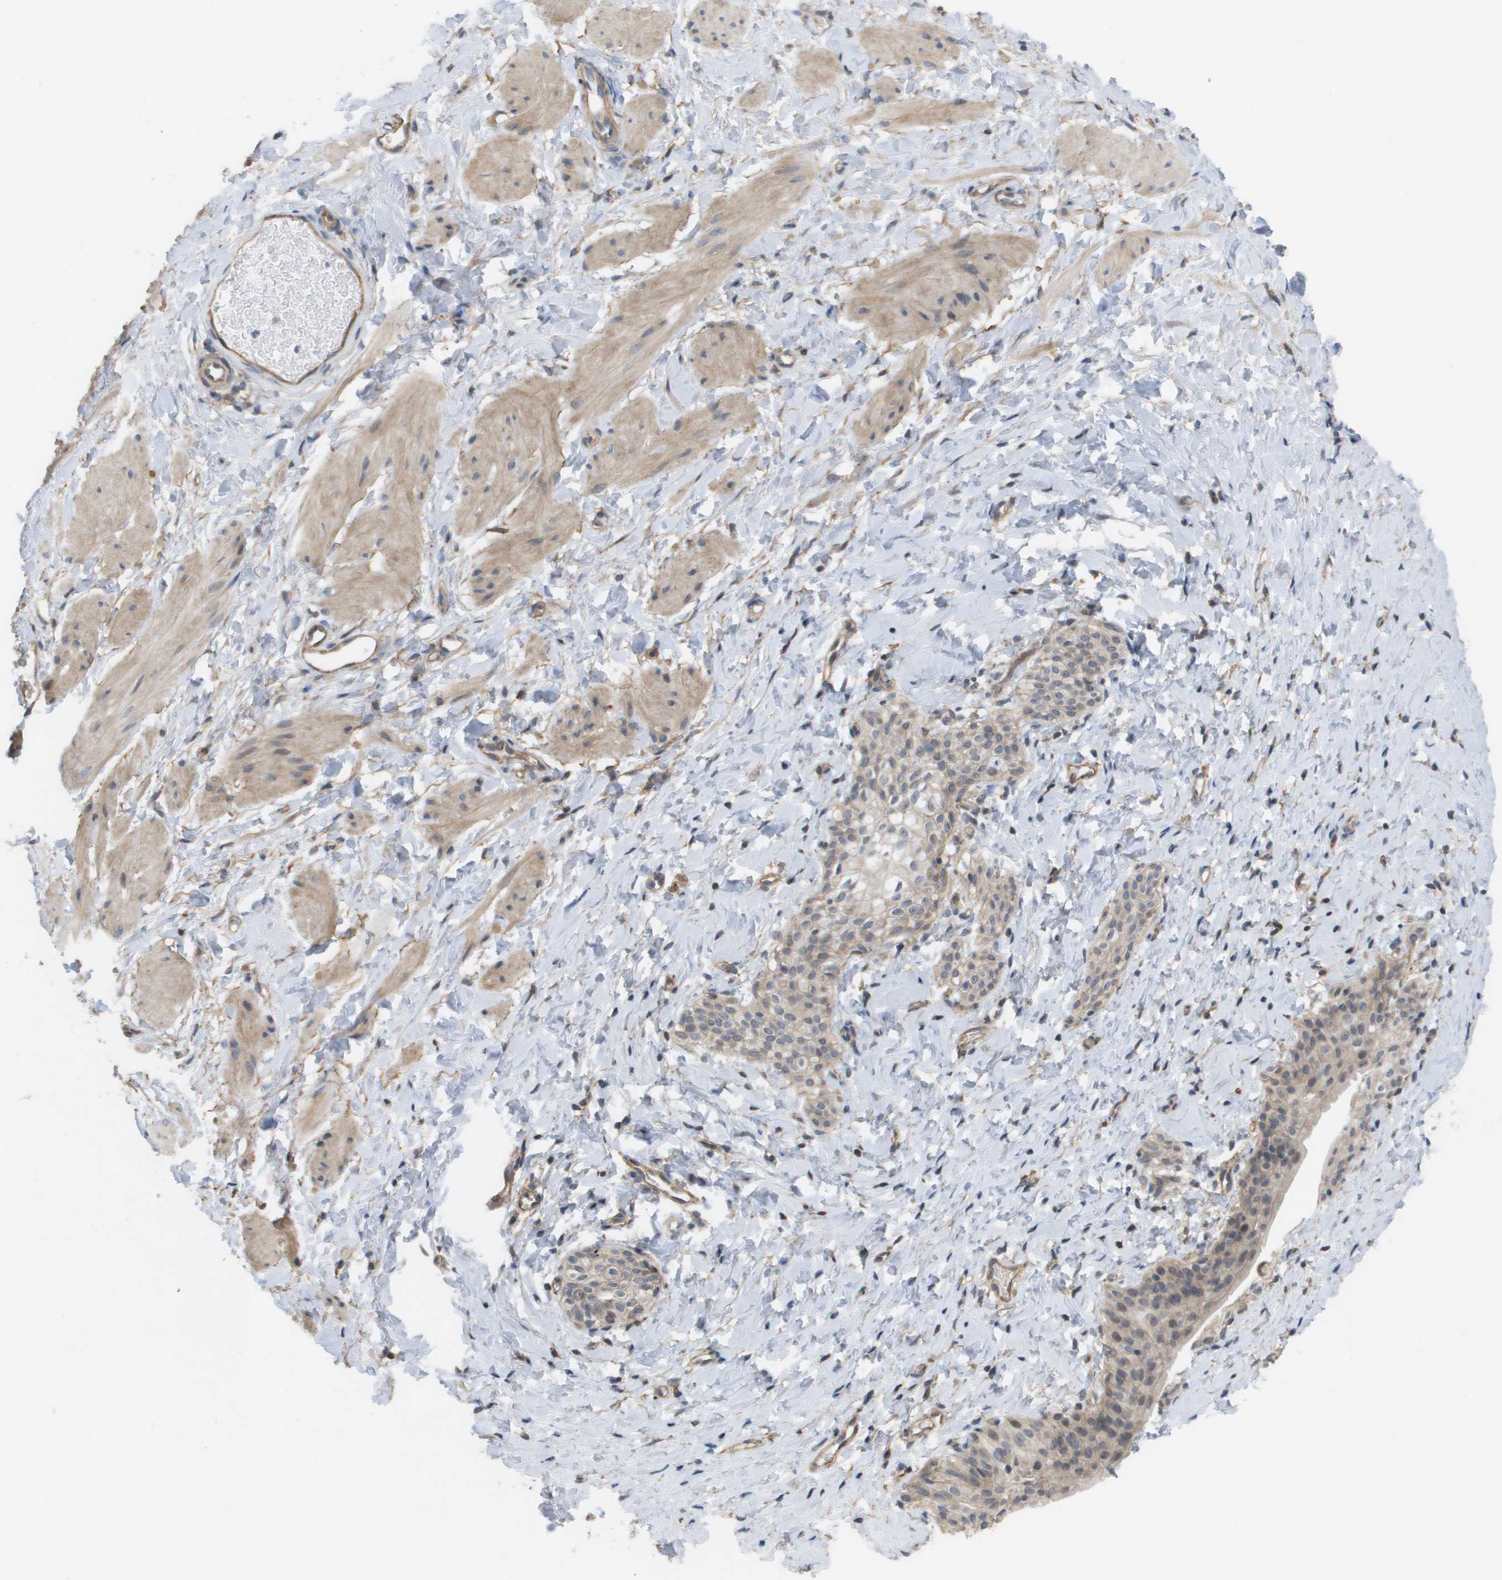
{"staining": {"intensity": "weak", "quantity": "25%-75%", "location": "cytoplasmic/membranous"}, "tissue": "smooth muscle", "cell_type": "Smooth muscle cells", "image_type": "normal", "snomed": [{"axis": "morphology", "description": "Normal tissue, NOS"}, {"axis": "topography", "description": "Smooth muscle"}], "caption": "High-magnification brightfield microscopy of unremarkable smooth muscle stained with DAB (3,3'-diaminobenzidine) (brown) and counterstained with hematoxylin (blue). smooth muscle cells exhibit weak cytoplasmic/membranous positivity is identified in approximately25%-75% of cells.", "gene": "MTARC2", "patient": {"sex": "male", "age": 16}}